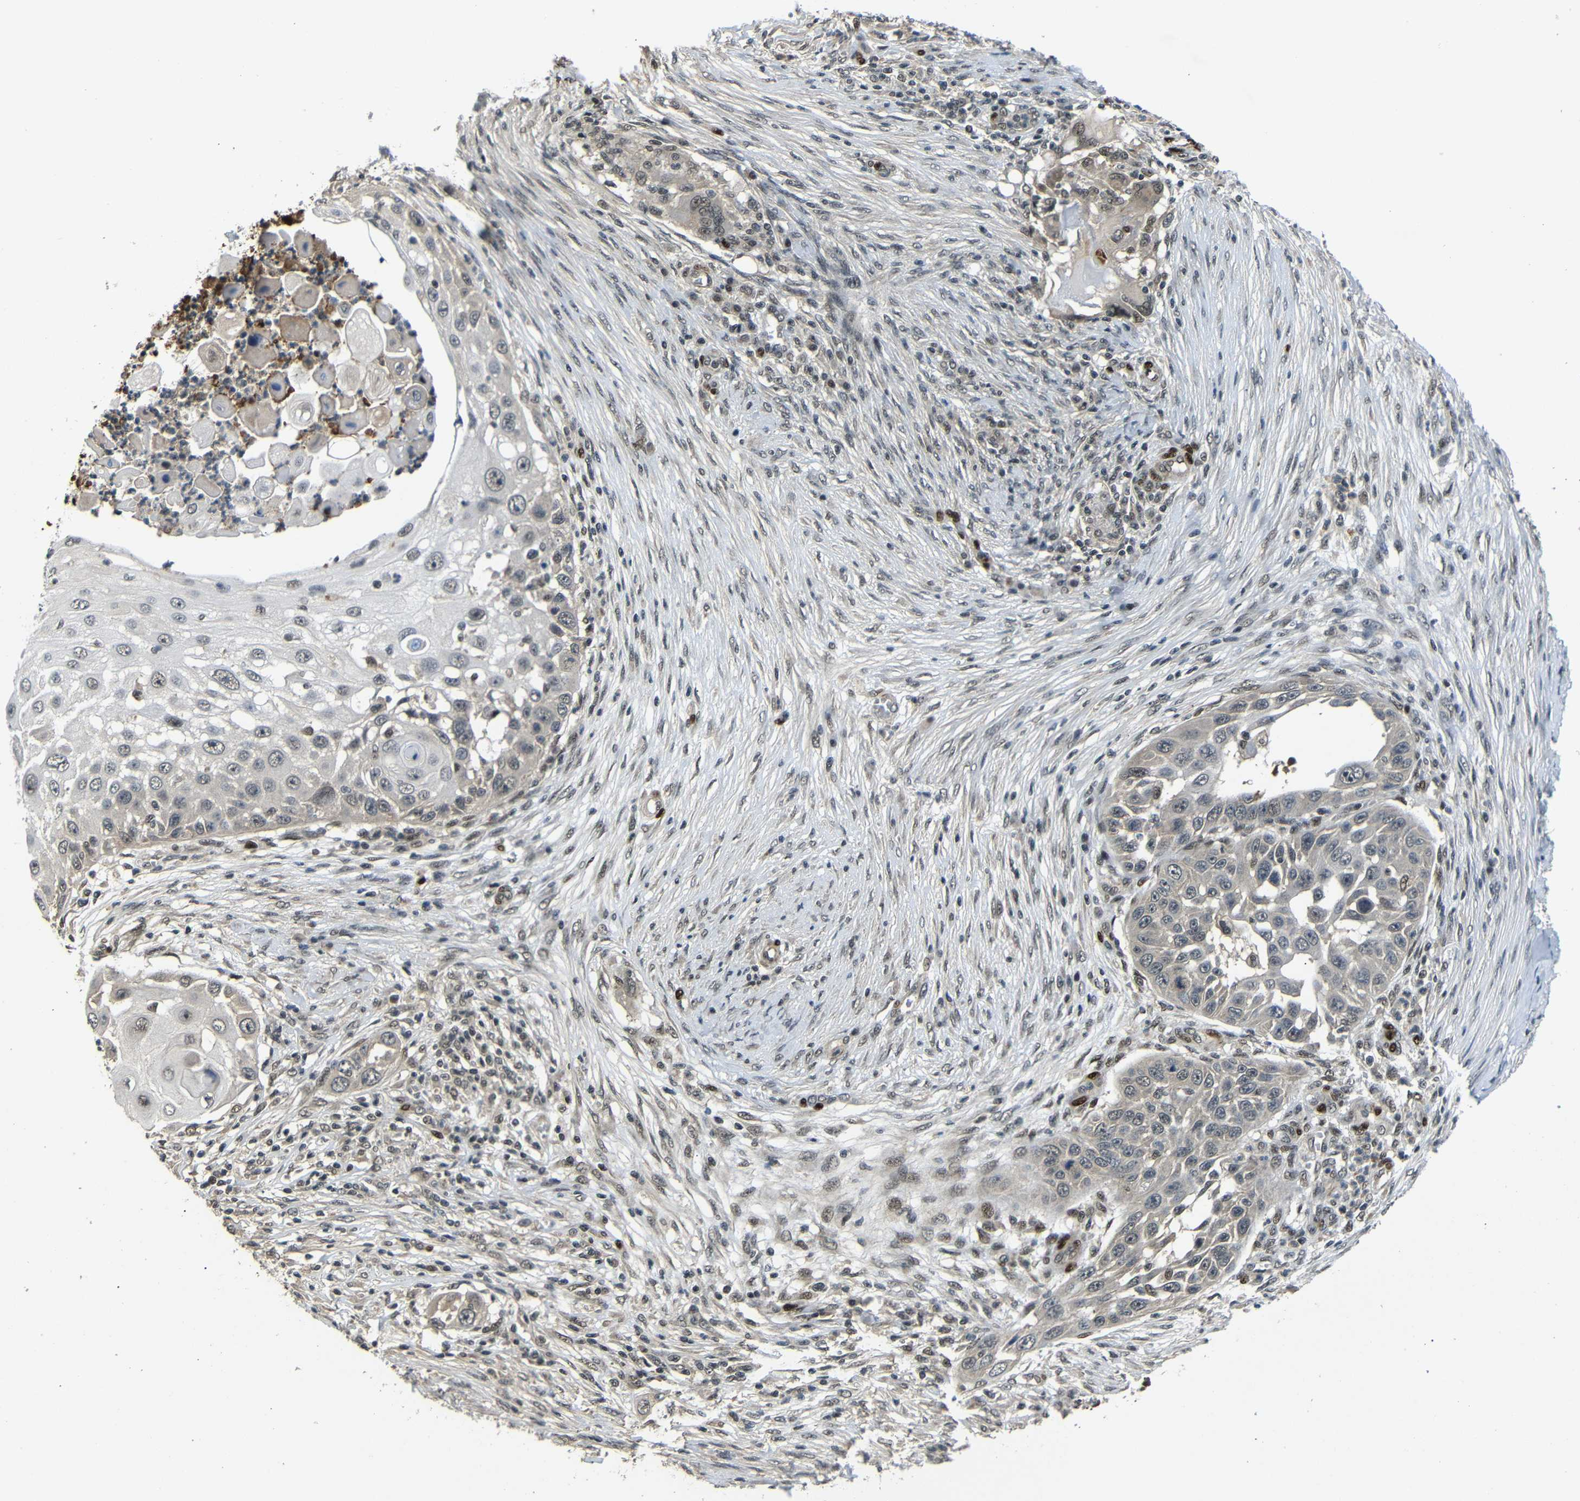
{"staining": {"intensity": "weak", "quantity": ">75%", "location": "cytoplasmic/membranous,nuclear"}, "tissue": "skin cancer", "cell_type": "Tumor cells", "image_type": "cancer", "snomed": [{"axis": "morphology", "description": "Squamous cell carcinoma, NOS"}, {"axis": "topography", "description": "Skin"}], "caption": "A photomicrograph showing weak cytoplasmic/membranous and nuclear expression in about >75% of tumor cells in skin squamous cell carcinoma, as visualized by brown immunohistochemical staining.", "gene": "TBX2", "patient": {"sex": "female", "age": 44}}